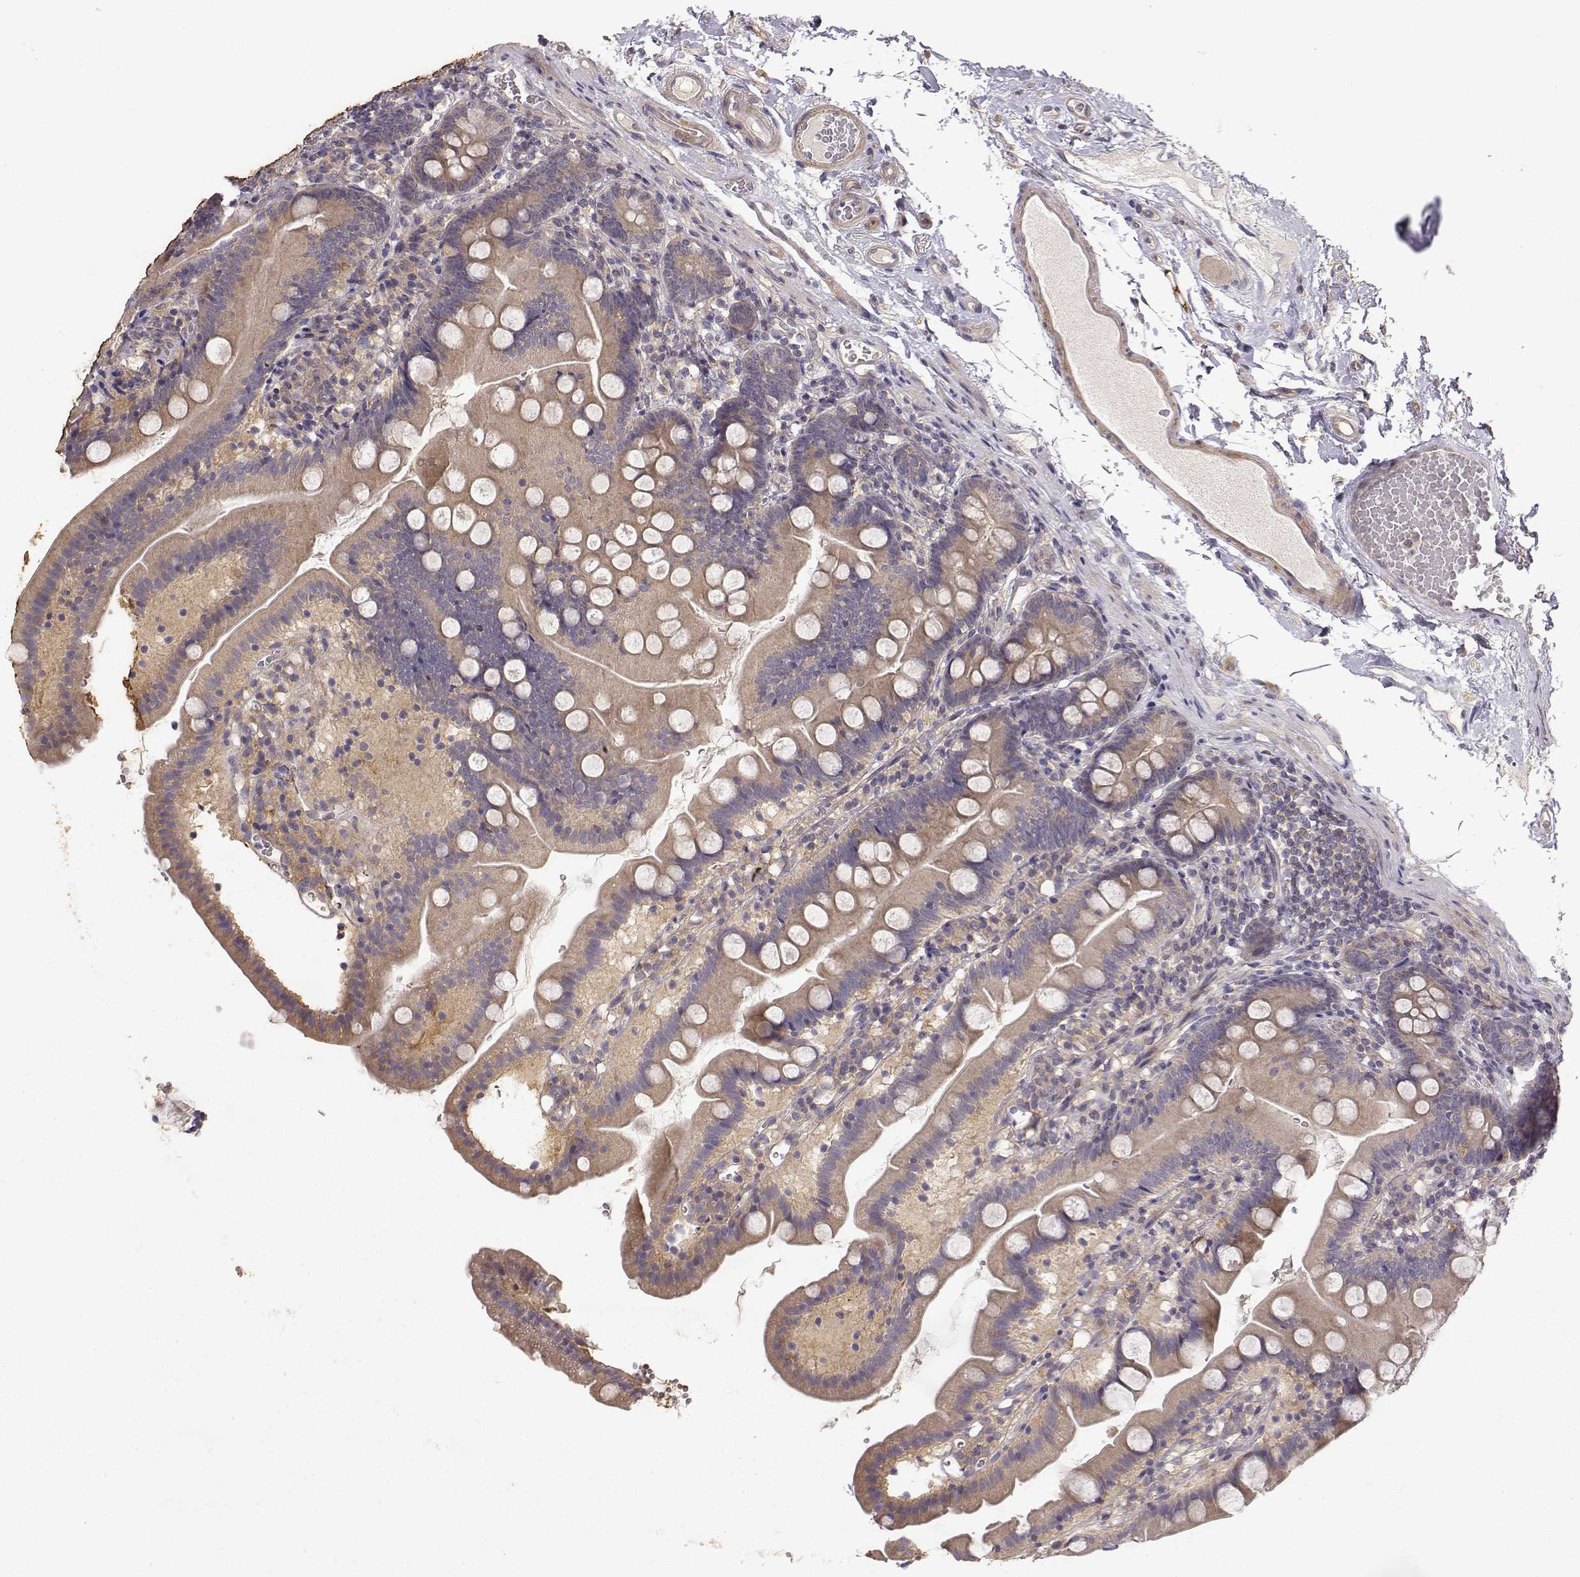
{"staining": {"intensity": "moderate", "quantity": ">75%", "location": "cytoplasmic/membranous"}, "tissue": "duodenum", "cell_type": "Glandular cells", "image_type": "normal", "snomed": [{"axis": "morphology", "description": "Normal tissue, NOS"}, {"axis": "topography", "description": "Duodenum"}], "caption": "There is medium levels of moderate cytoplasmic/membranous staining in glandular cells of benign duodenum, as demonstrated by immunohistochemical staining (brown color).", "gene": "CRIM1", "patient": {"sex": "female", "age": 67}}